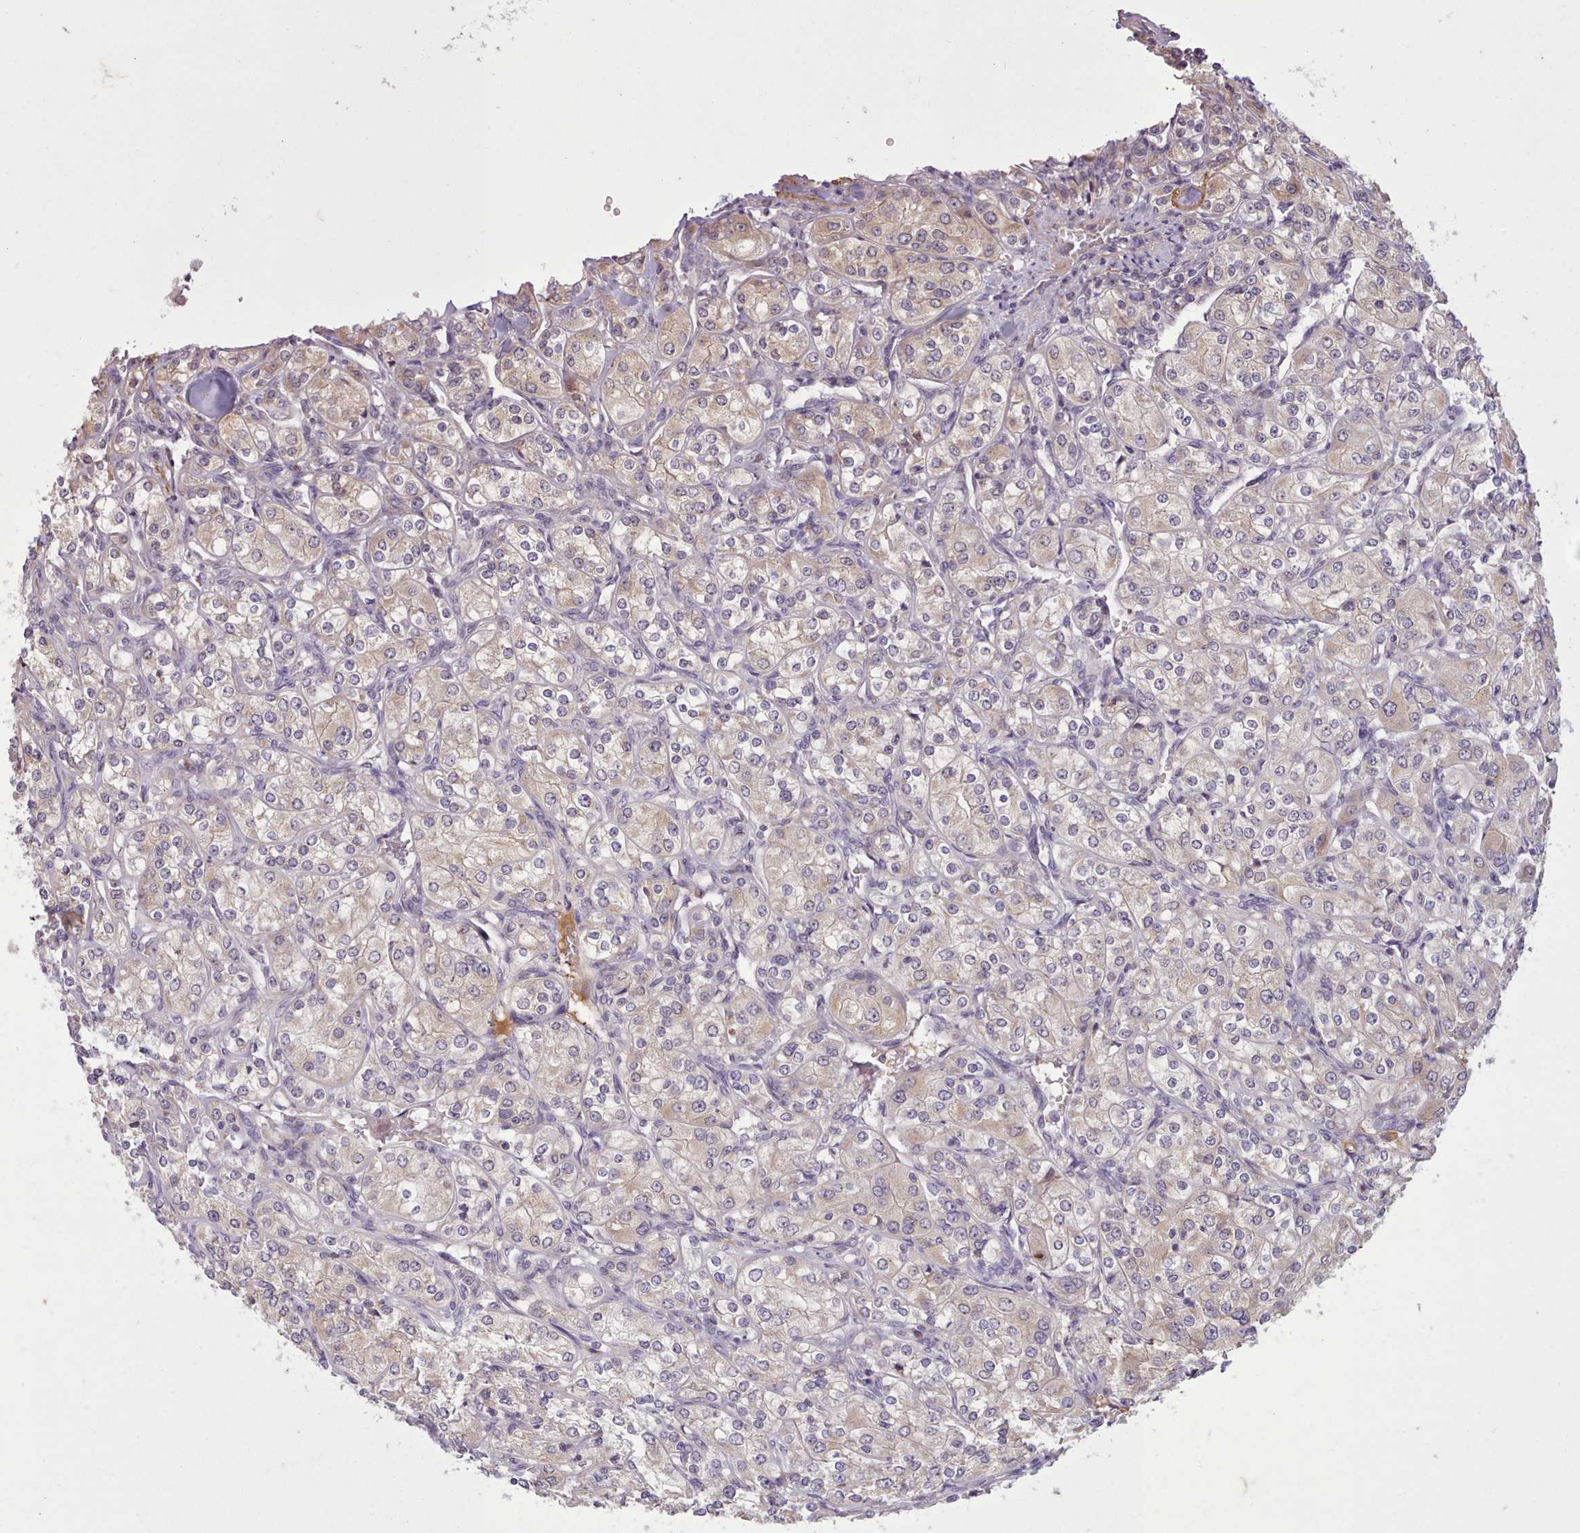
{"staining": {"intensity": "weak", "quantity": "<25%", "location": "cytoplasmic/membranous"}, "tissue": "renal cancer", "cell_type": "Tumor cells", "image_type": "cancer", "snomed": [{"axis": "morphology", "description": "Adenocarcinoma, NOS"}, {"axis": "topography", "description": "Kidney"}], "caption": "Renal cancer (adenocarcinoma) was stained to show a protein in brown. There is no significant positivity in tumor cells. (Immunohistochemistry, brightfield microscopy, high magnification).", "gene": "NMRK1", "patient": {"sex": "male", "age": 77}}